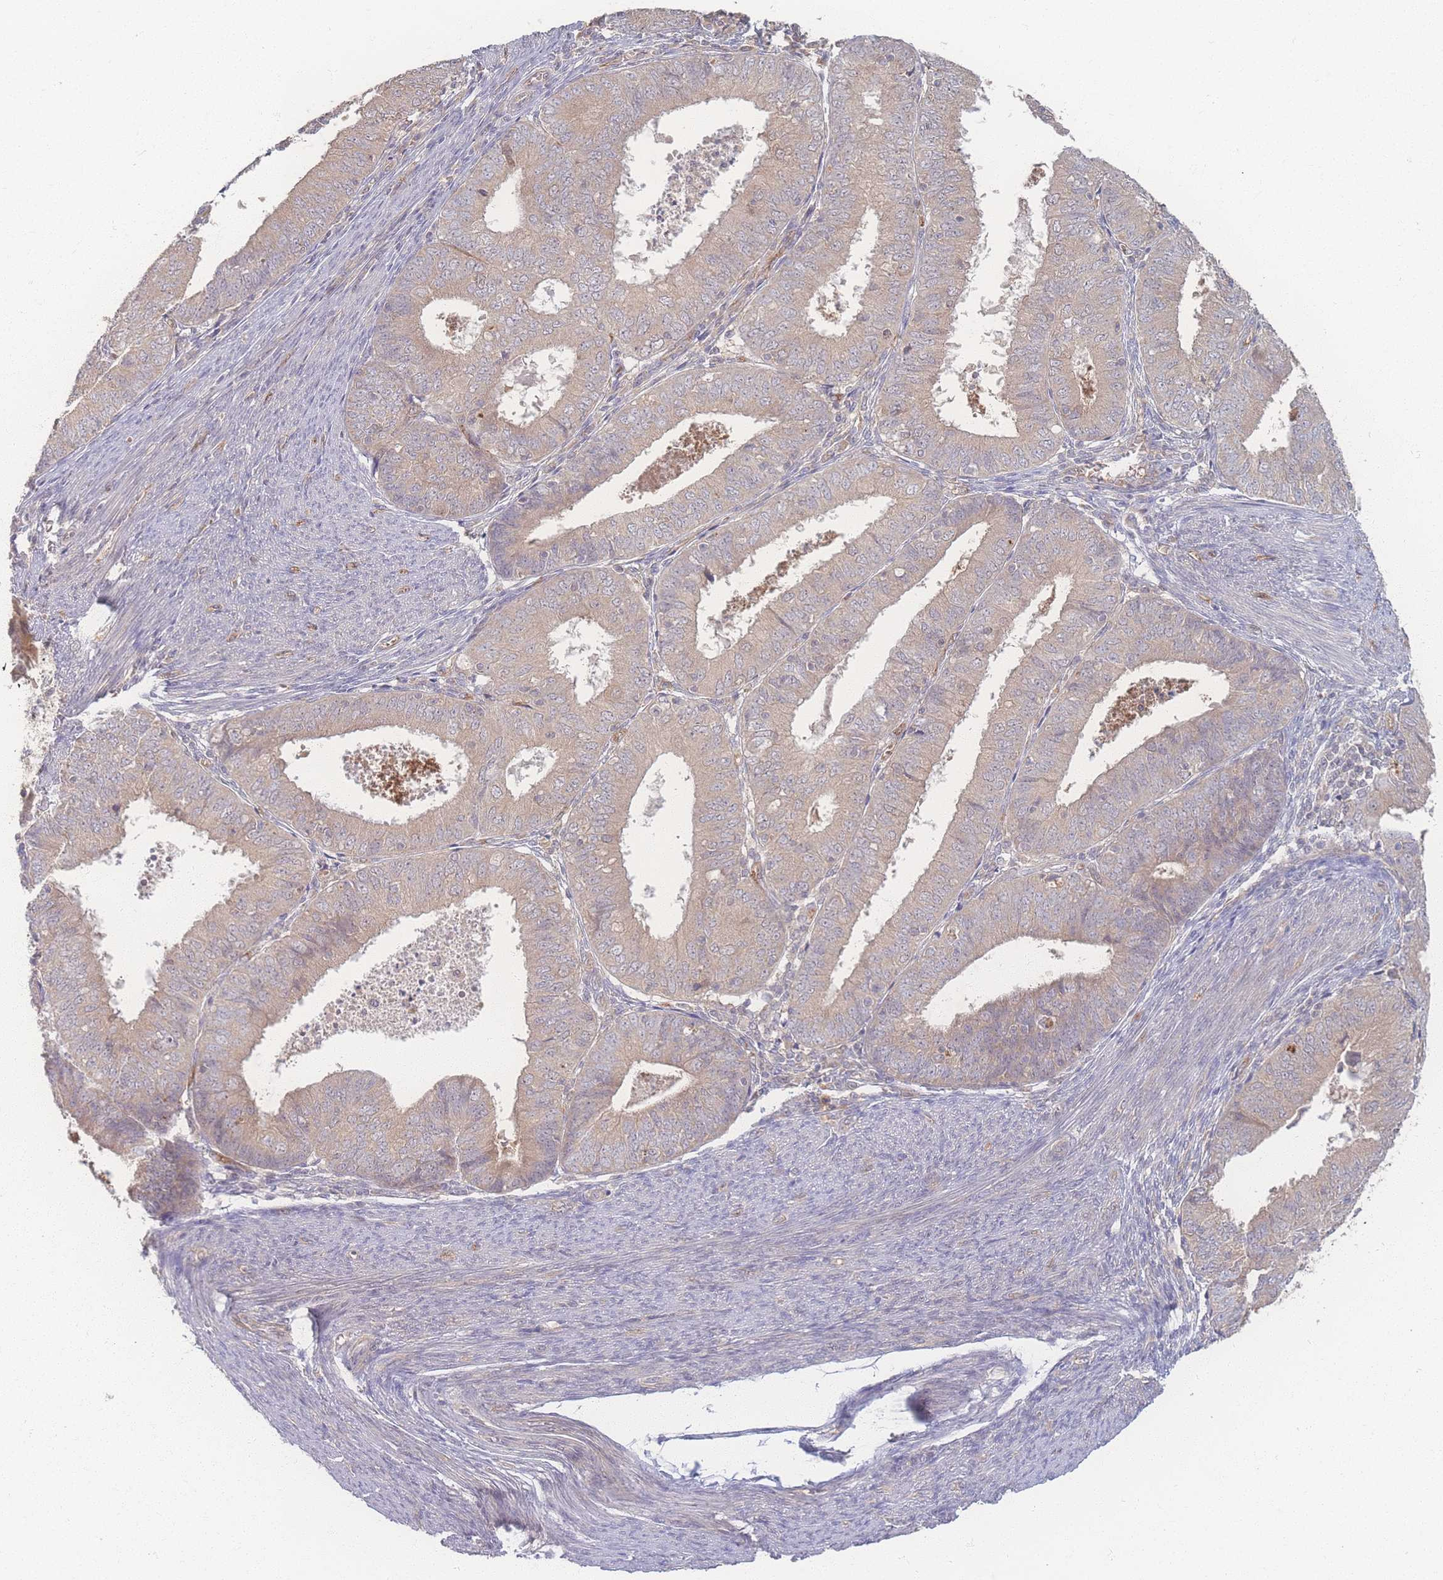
{"staining": {"intensity": "weak", "quantity": ">75%", "location": "cytoplasmic/membranous"}, "tissue": "endometrial cancer", "cell_type": "Tumor cells", "image_type": "cancer", "snomed": [{"axis": "morphology", "description": "Adenocarcinoma, NOS"}, {"axis": "topography", "description": "Endometrium"}], "caption": "Immunohistochemical staining of human adenocarcinoma (endometrial) displays low levels of weak cytoplasmic/membranous protein staining in approximately >75% of tumor cells.", "gene": "INSR", "patient": {"sex": "female", "age": 57}}